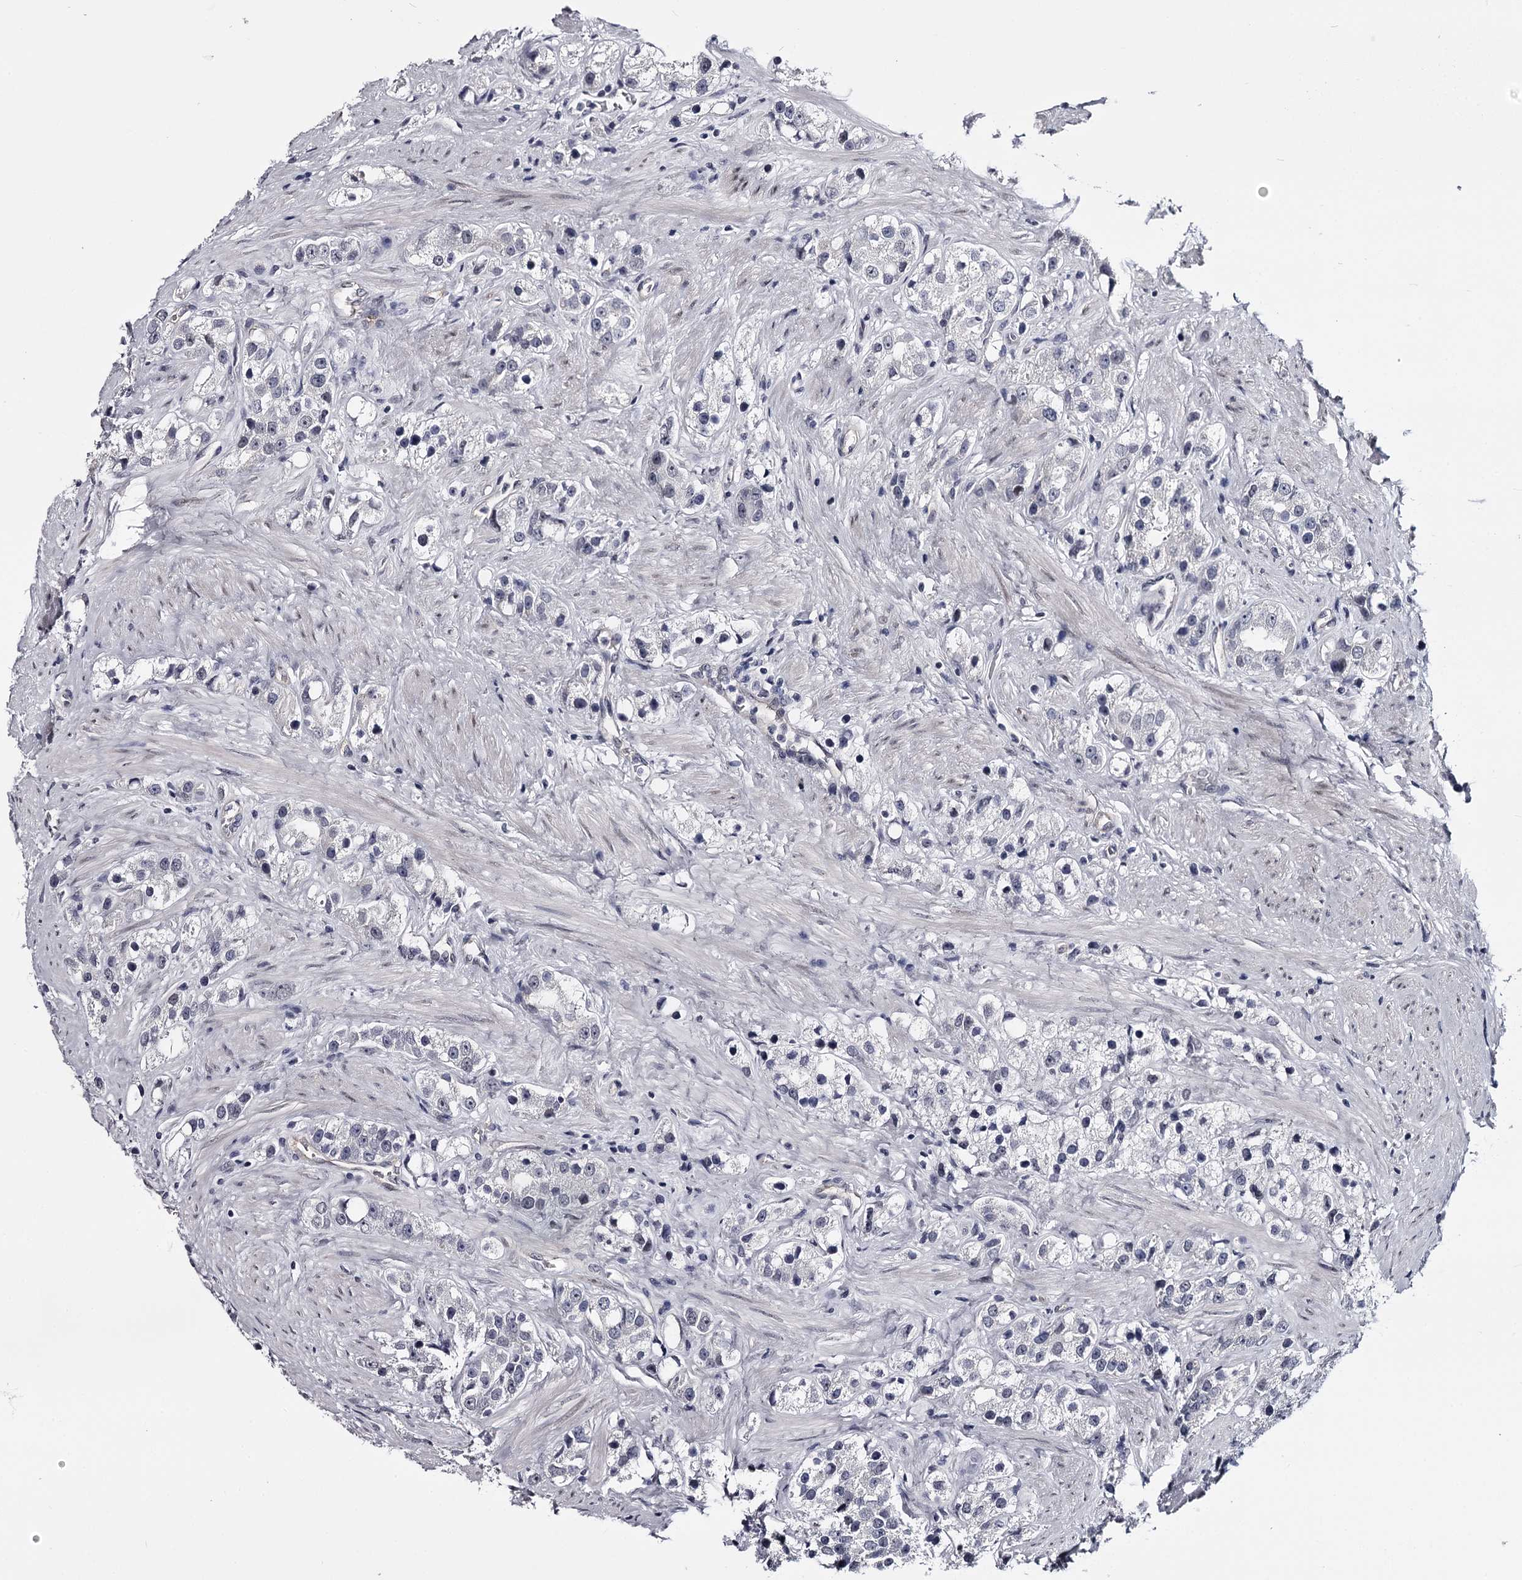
{"staining": {"intensity": "negative", "quantity": "none", "location": "none"}, "tissue": "prostate cancer", "cell_type": "Tumor cells", "image_type": "cancer", "snomed": [{"axis": "morphology", "description": "Adenocarcinoma, NOS"}, {"axis": "topography", "description": "Prostate"}], "caption": "An immunohistochemistry histopathology image of prostate cancer (adenocarcinoma) is shown. There is no staining in tumor cells of prostate cancer (adenocarcinoma).", "gene": "OVOL2", "patient": {"sex": "male", "age": 79}}